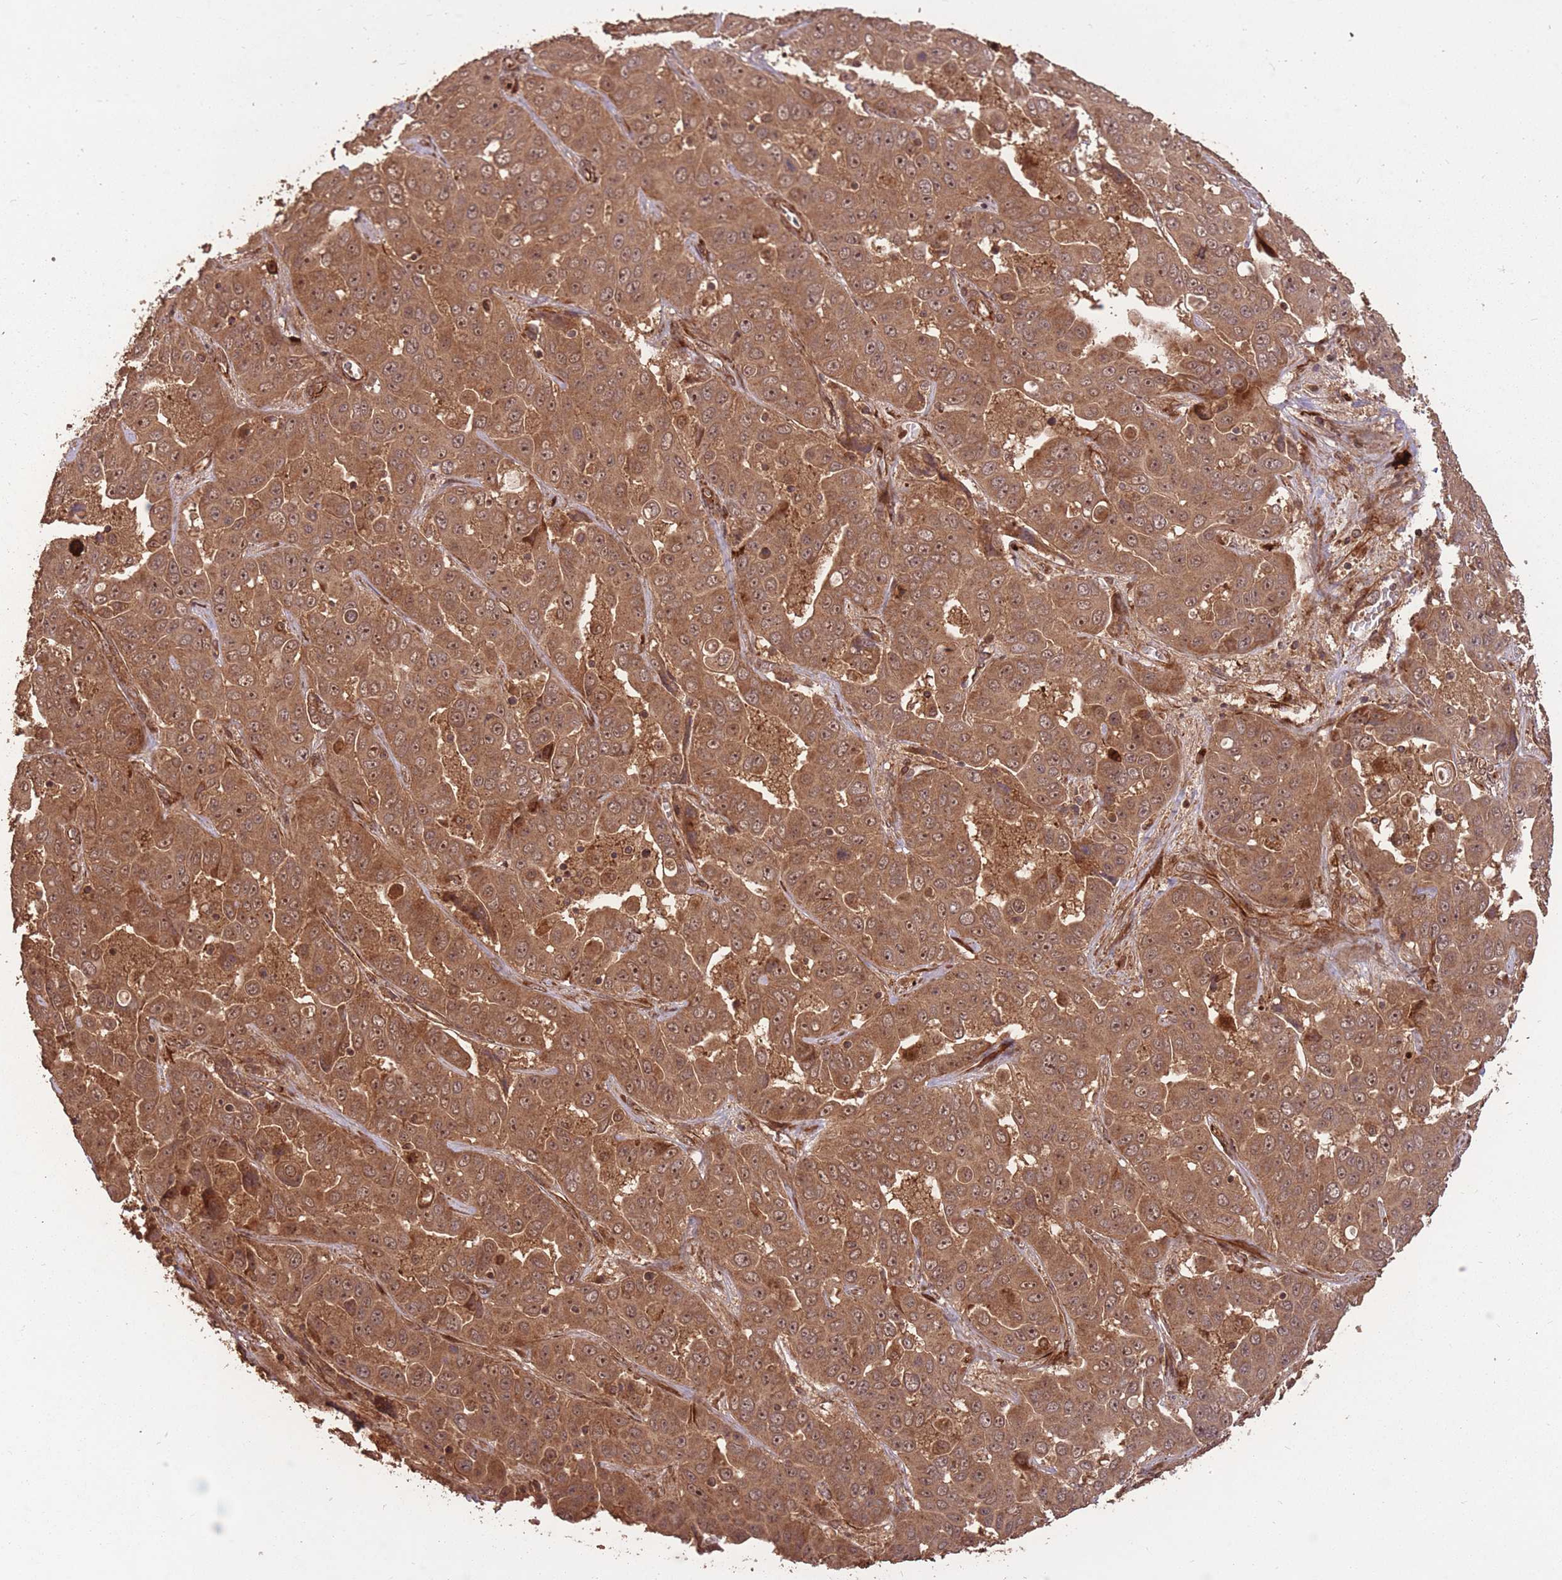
{"staining": {"intensity": "strong", "quantity": ">75%", "location": "cytoplasmic/membranous,nuclear"}, "tissue": "liver cancer", "cell_type": "Tumor cells", "image_type": "cancer", "snomed": [{"axis": "morphology", "description": "Cholangiocarcinoma"}, {"axis": "topography", "description": "Liver"}], "caption": "Cholangiocarcinoma (liver) stained with immunohistochemistry (IHC) demonstrates strong cytoplasmic/membranous and nuclear positivity in approximately >75% of tumor cells.", "gene": "ERBB3", "patient": {"sex": "female", "age": 52}}